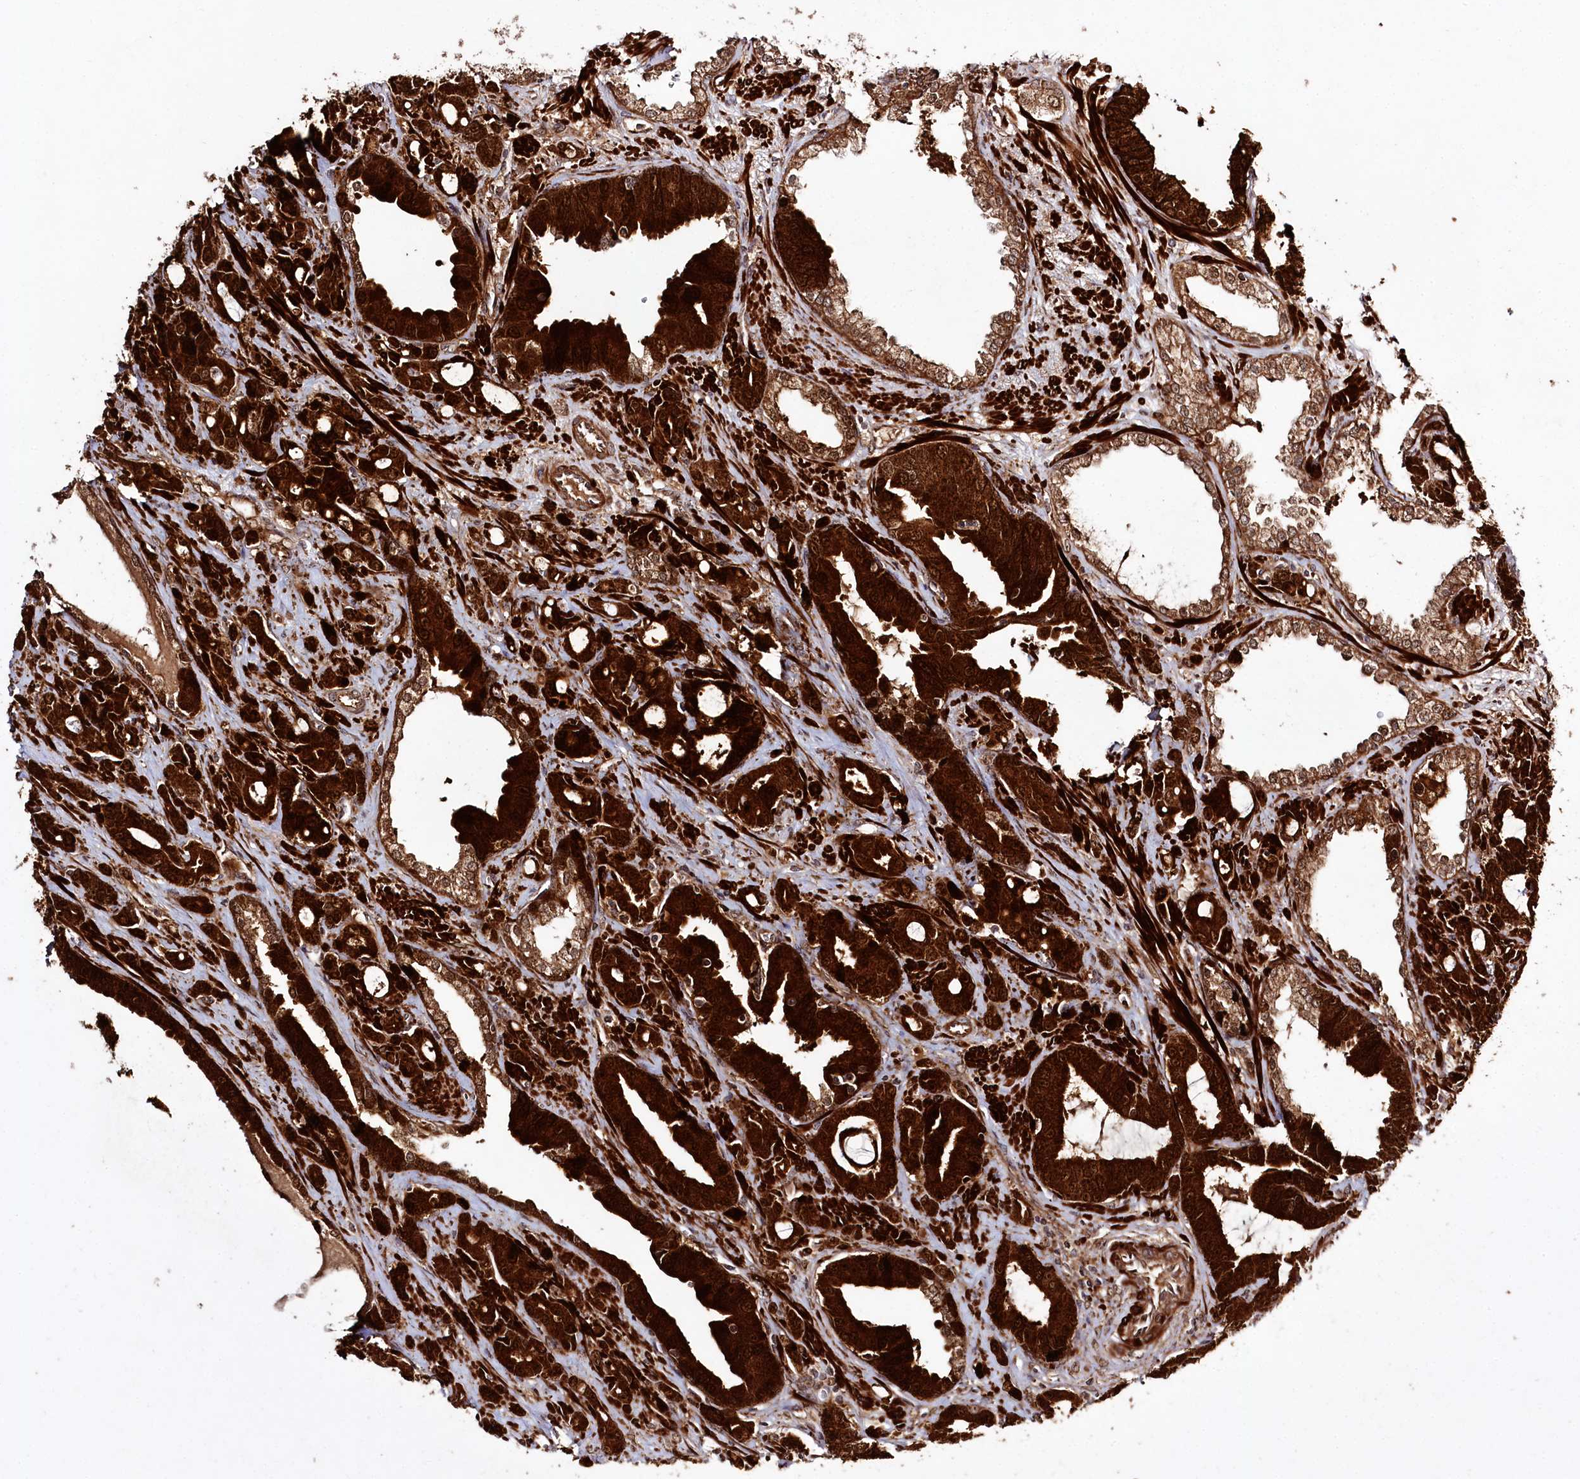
{"staining": {"intensity": "strong", "quantity": ">75%", "location": "cytoplasmic/membranous"}, "tissue": "prostate cancer", "cell_type": "Tumor cells", "image_type": "cancer", "snomed": [{"axis": "morphology", "description": "Adenocarcinoma, High grade"}, {"axis": "topography", "description": "Prostate"}], "caption": "A micrograph of prostate cancer stained for a protein demonstrates strong cytoplasmic/membranous brown staining in tumor cells.", "gene": "REXO2", "patient": {"sex": "male", "age": 72}}